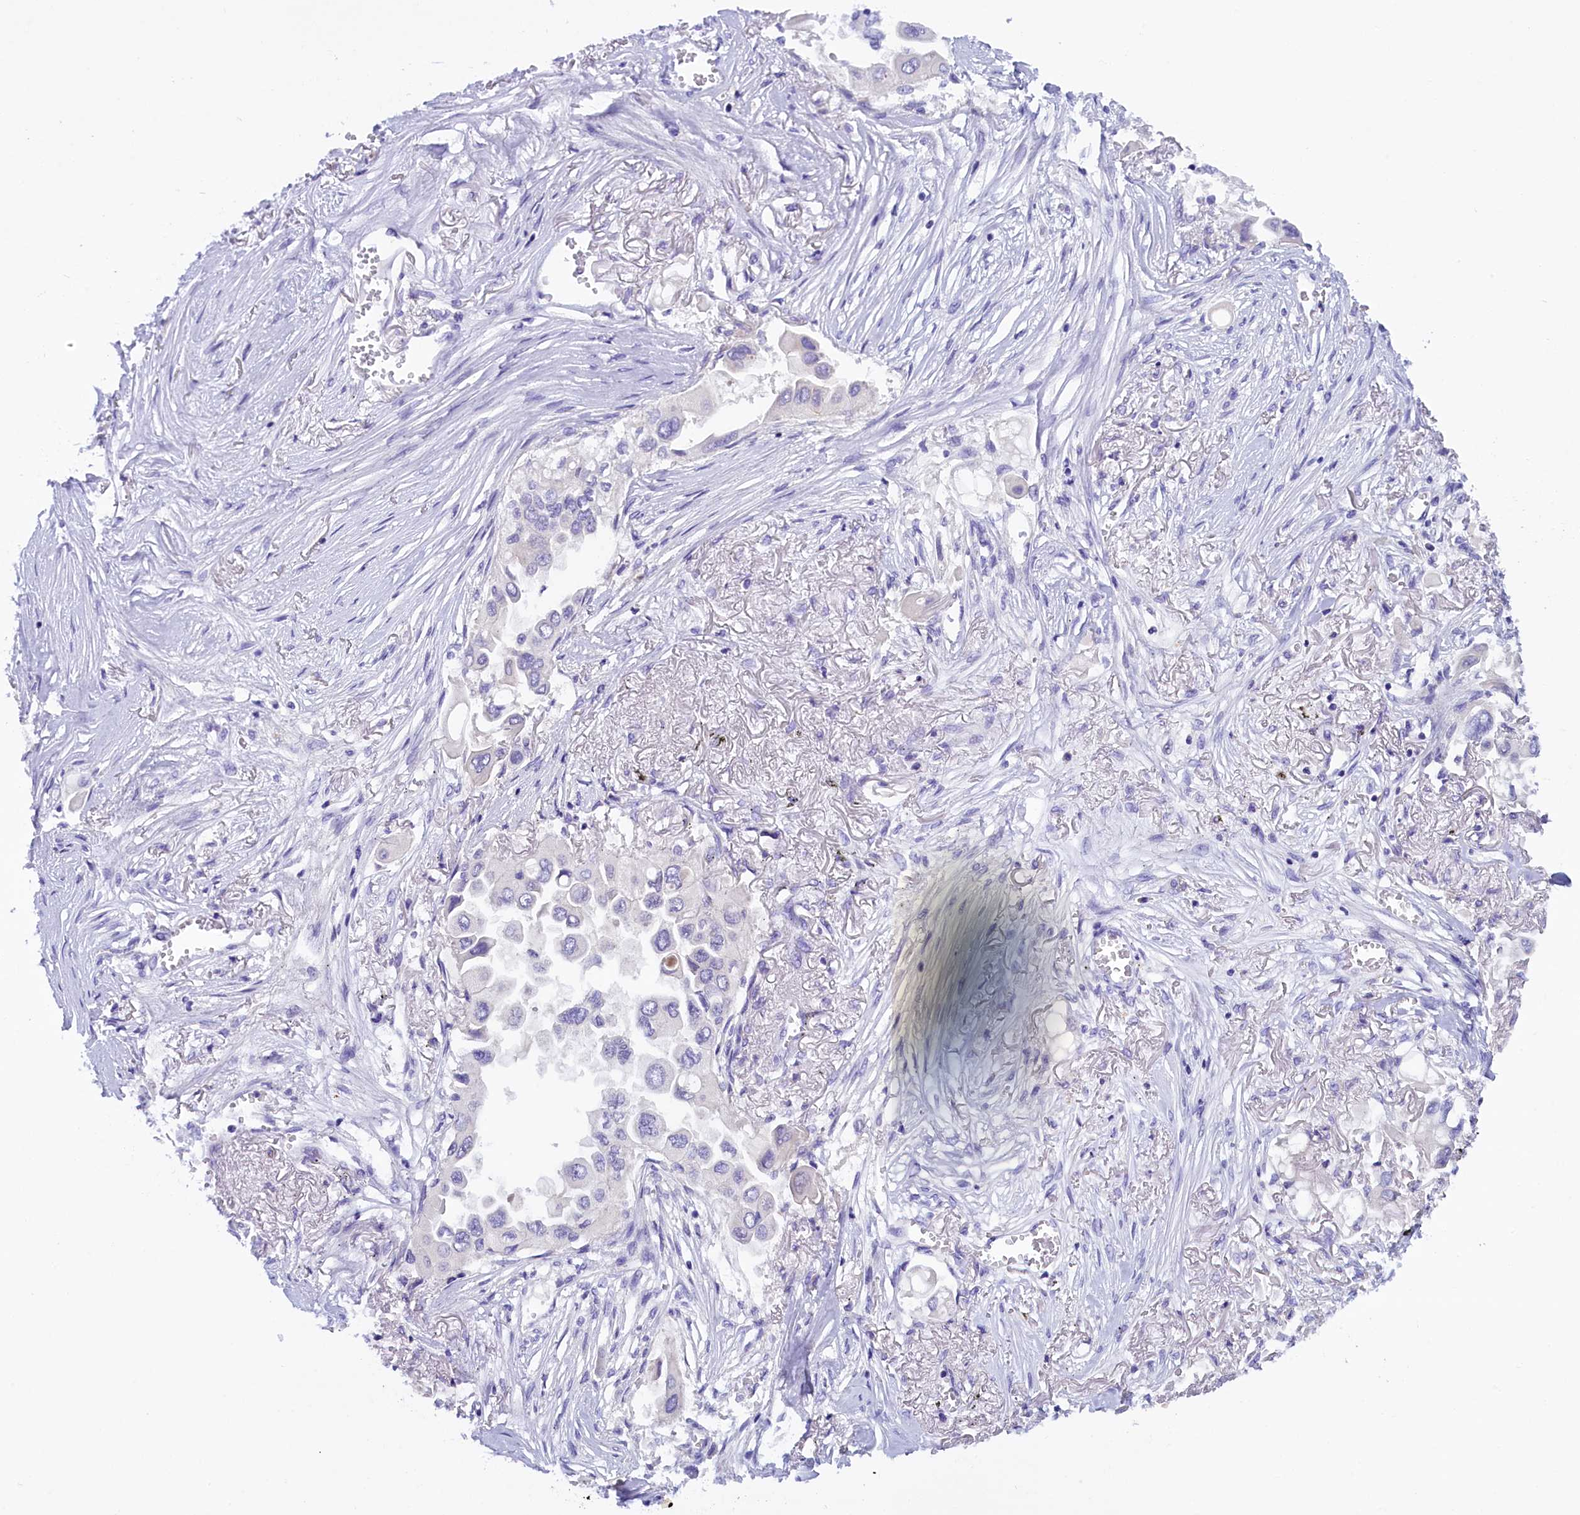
{"staining": {"intensity": "negative", "quantity": "none", "location": "none"}, "tissue": "lung cancer", "cell_type": "Tumor cells", "image_type": "cancer", "snomed": [{"axis": "morphology", "description": "Adenocarcinoma, NOS"}, {"axis": "topography", "description": "Lung"}], "caption": "This is a photomicrograph of immunohistochemistry staining of lung adenocarcinoma, which shows no staining in tumor cells.", "gene": "RTTN", "patient": {"sex": "female", "age": 76}}